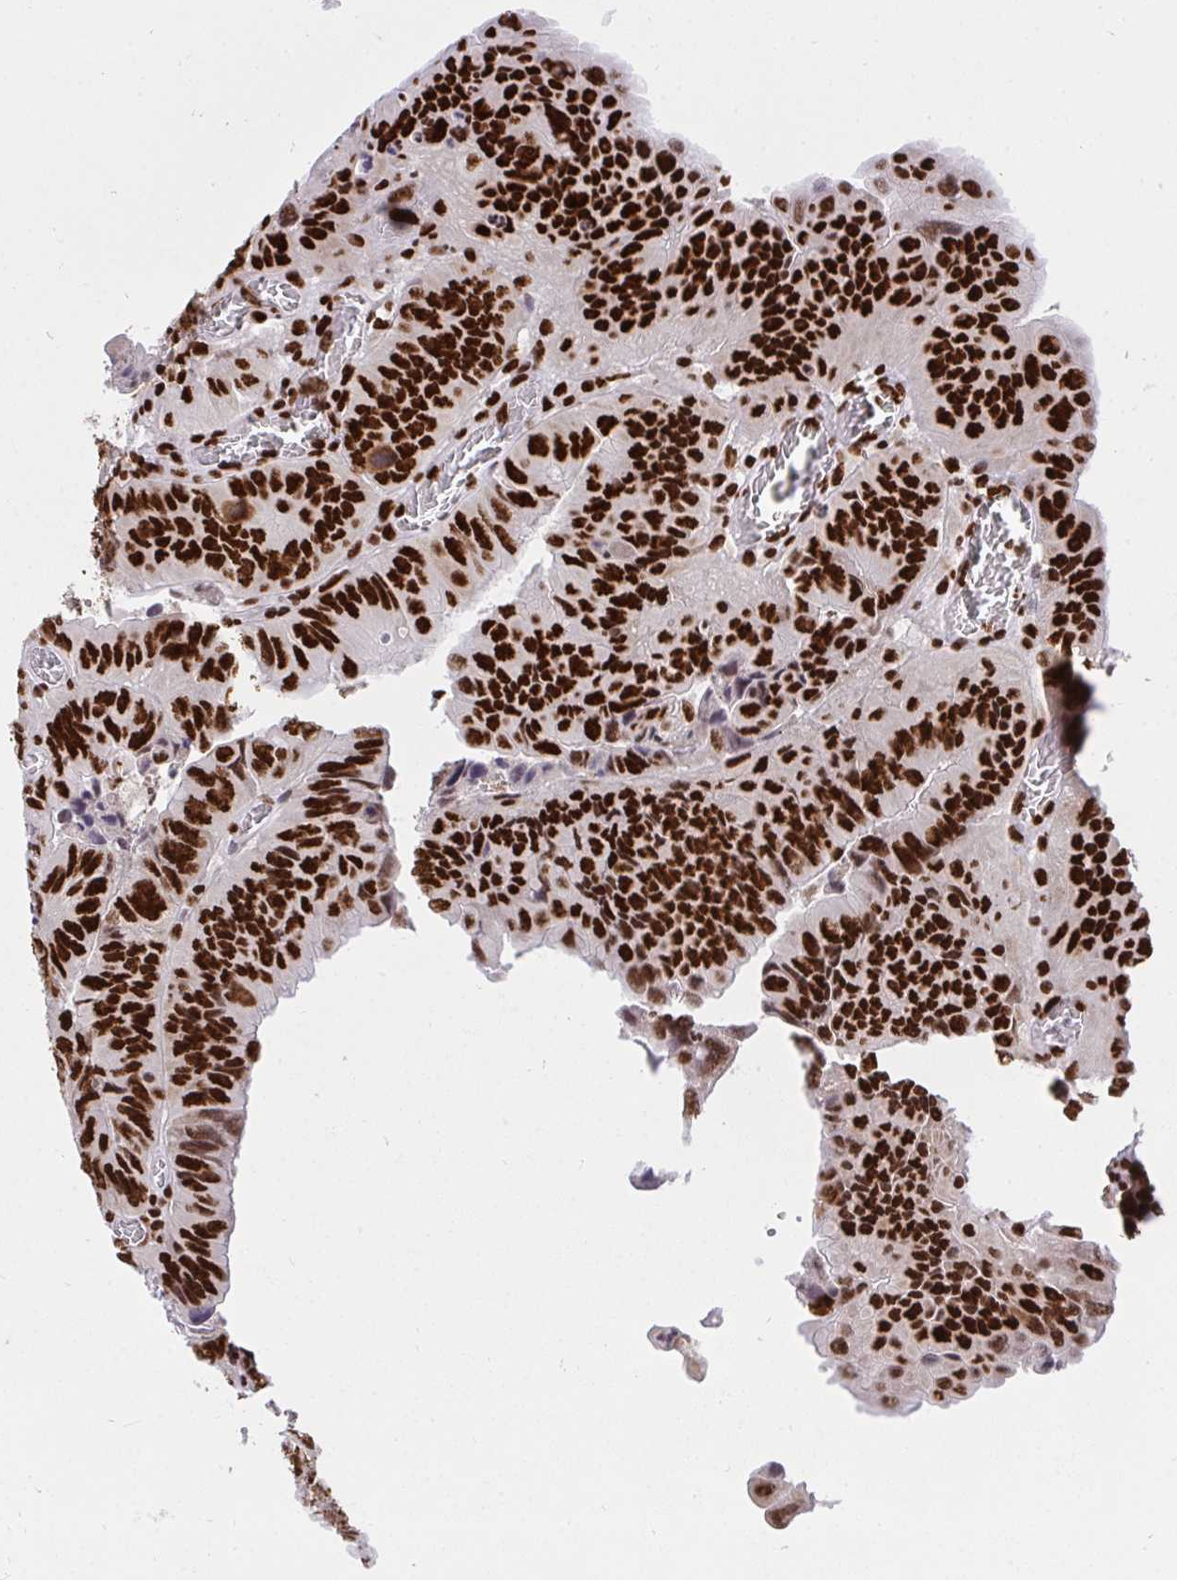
{"staining": {"intensity": "strong", "quantity": ">75%", "location": "nuclear"}, "tissue": "colorectal cancer", "cell_type": "Tumor cells", "image_type": "cancer", "snomed": [{"axis": "morphology", "description": "Adenocarcinoma, NOS"}, {"axis": "topography", "description": "Colon"}], "caption": "Strong nuclear positivity for a protein is present in about >75% of tumor cells of colorectal cancer using IHC.", "gene": "HNRNPL", "patient": {"sex": "female", "age": 84}}